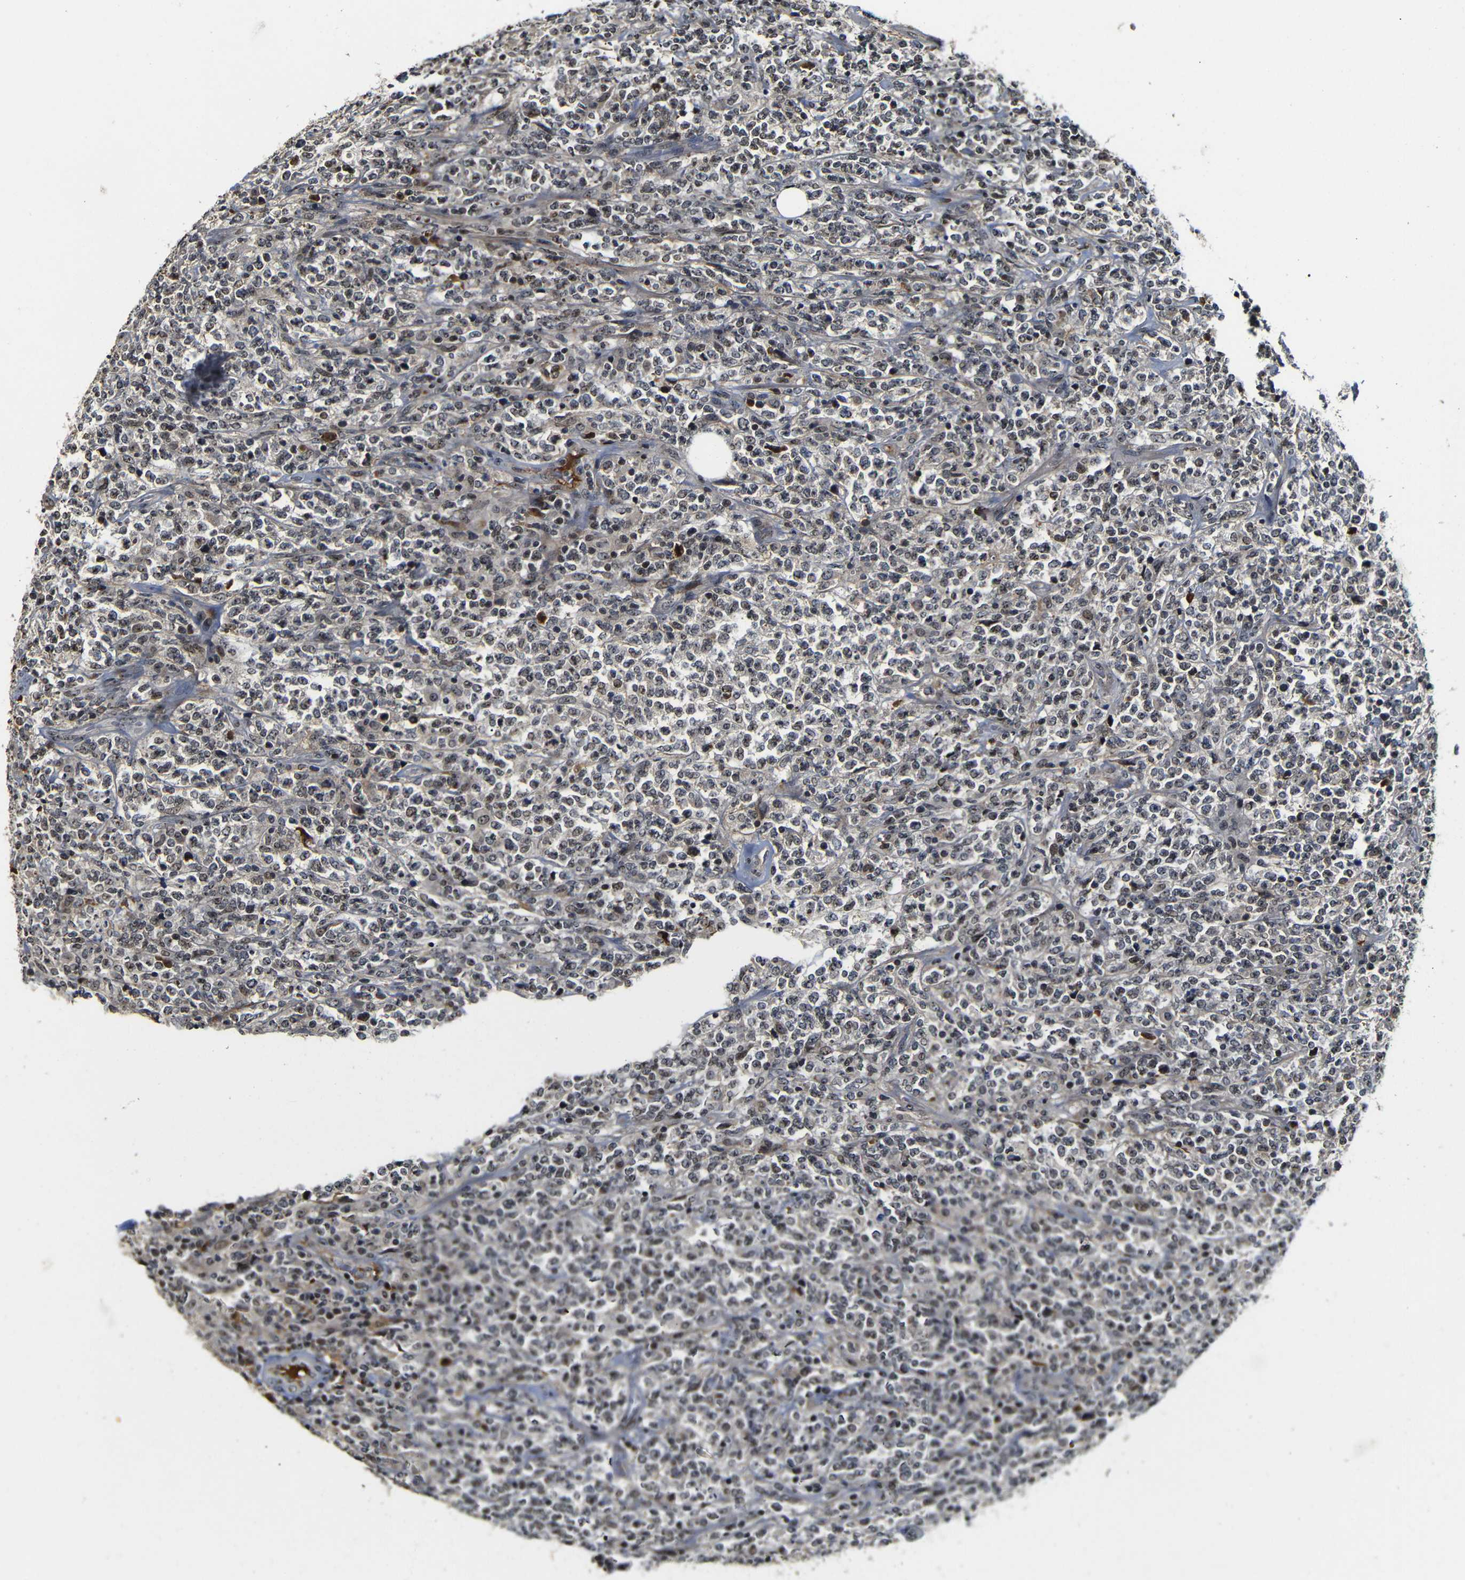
{"staining": {"intensity": "negative", "quantity": "none", "location": "none"}, "tissue": "lymphoma", "cell_type": "Tumor cells", "image_type": "cancer", "snomed": [{"axis": "morphology", "description": "Malignant lymphoma, non-Hodgkin's type, High grade"}, {"axis": "topography", "description": "Soft tissue"}], "caption": "The photomicrograph exhibits no significant positivity in tumor cells of malignant lymphoma, non-Hodgkin's type (high-grade).", "gene": "MYC", "patient": {"sex": "male", "age": 18}}